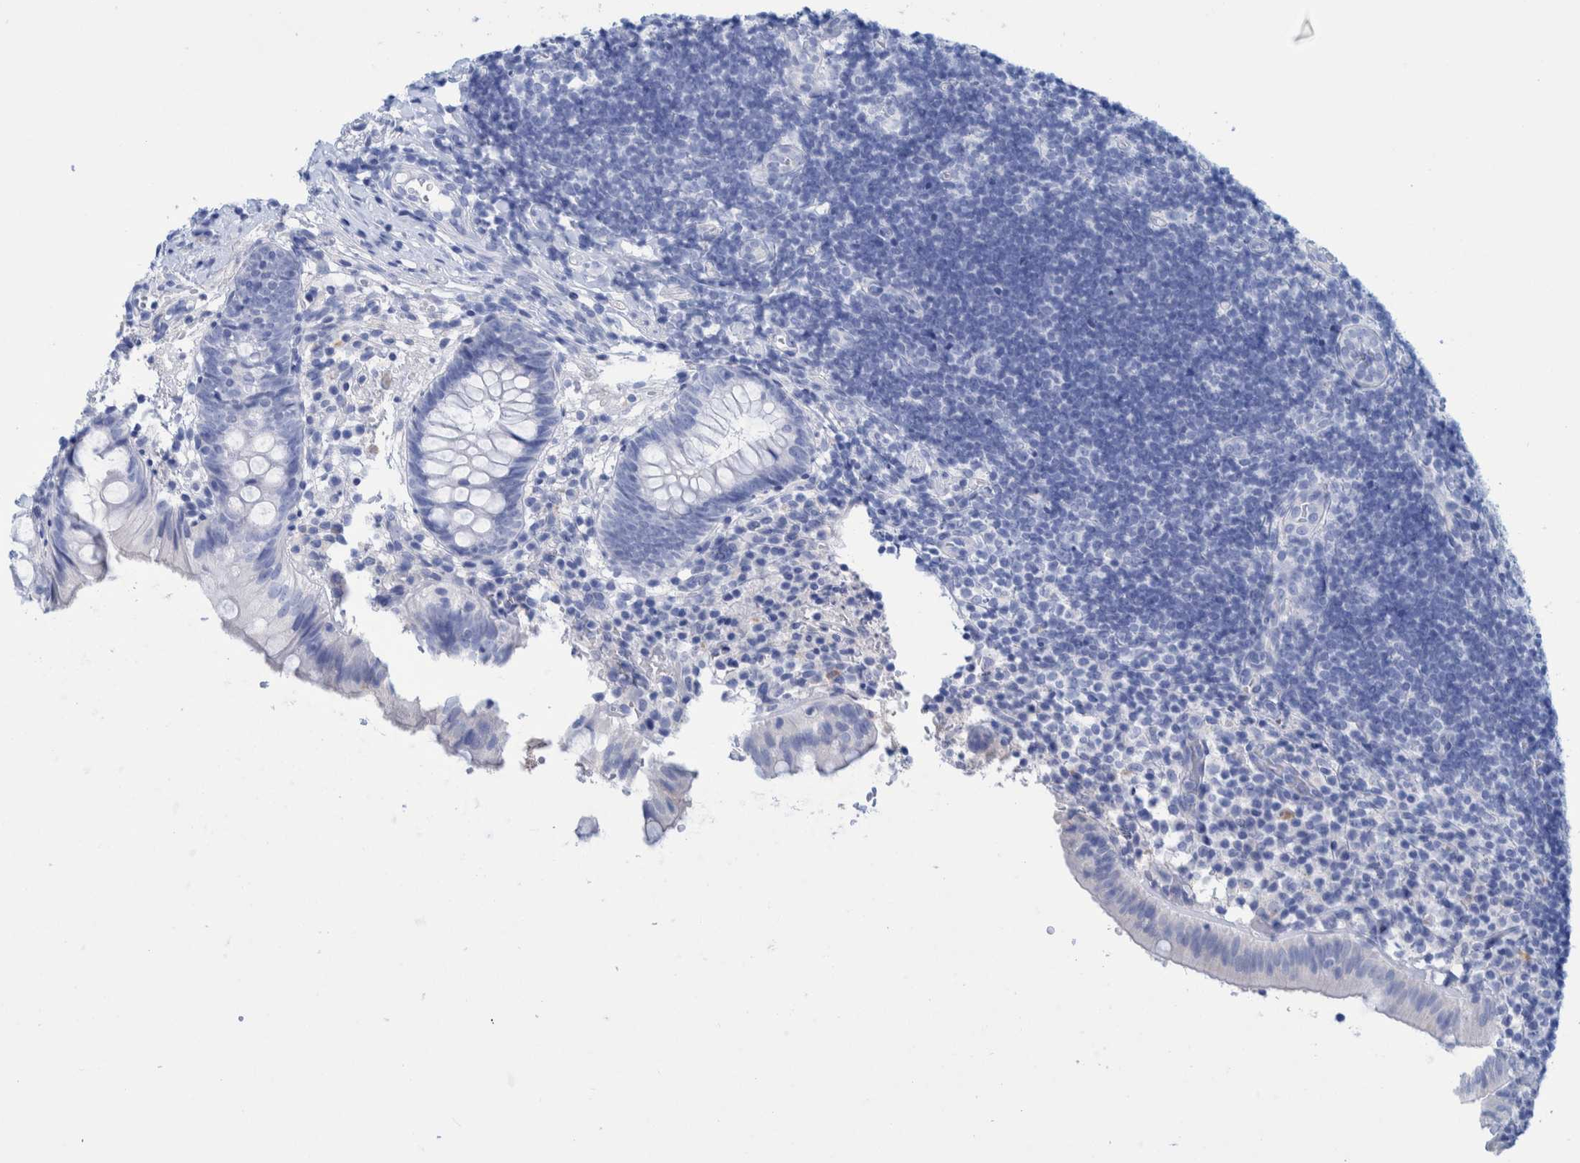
{"staining": {"intensity": "negative", "quantity": "none", "location": "none"}, "tissue": "appendix", "cell_type": "Glandular cells", "image_type": "normal", "snomed": [{"axis": "morphology", "description": "Normal tissue, NOS"}, {"axis": "topography", "description": "Appendix"}], "caption": "This is an immunohistochemistry (IHC) histopathology image of unremarkable human appendix. There is no positivity in glandular cells.", "gene": "PERP", "patient": {"sex": "male", "age": 8}}